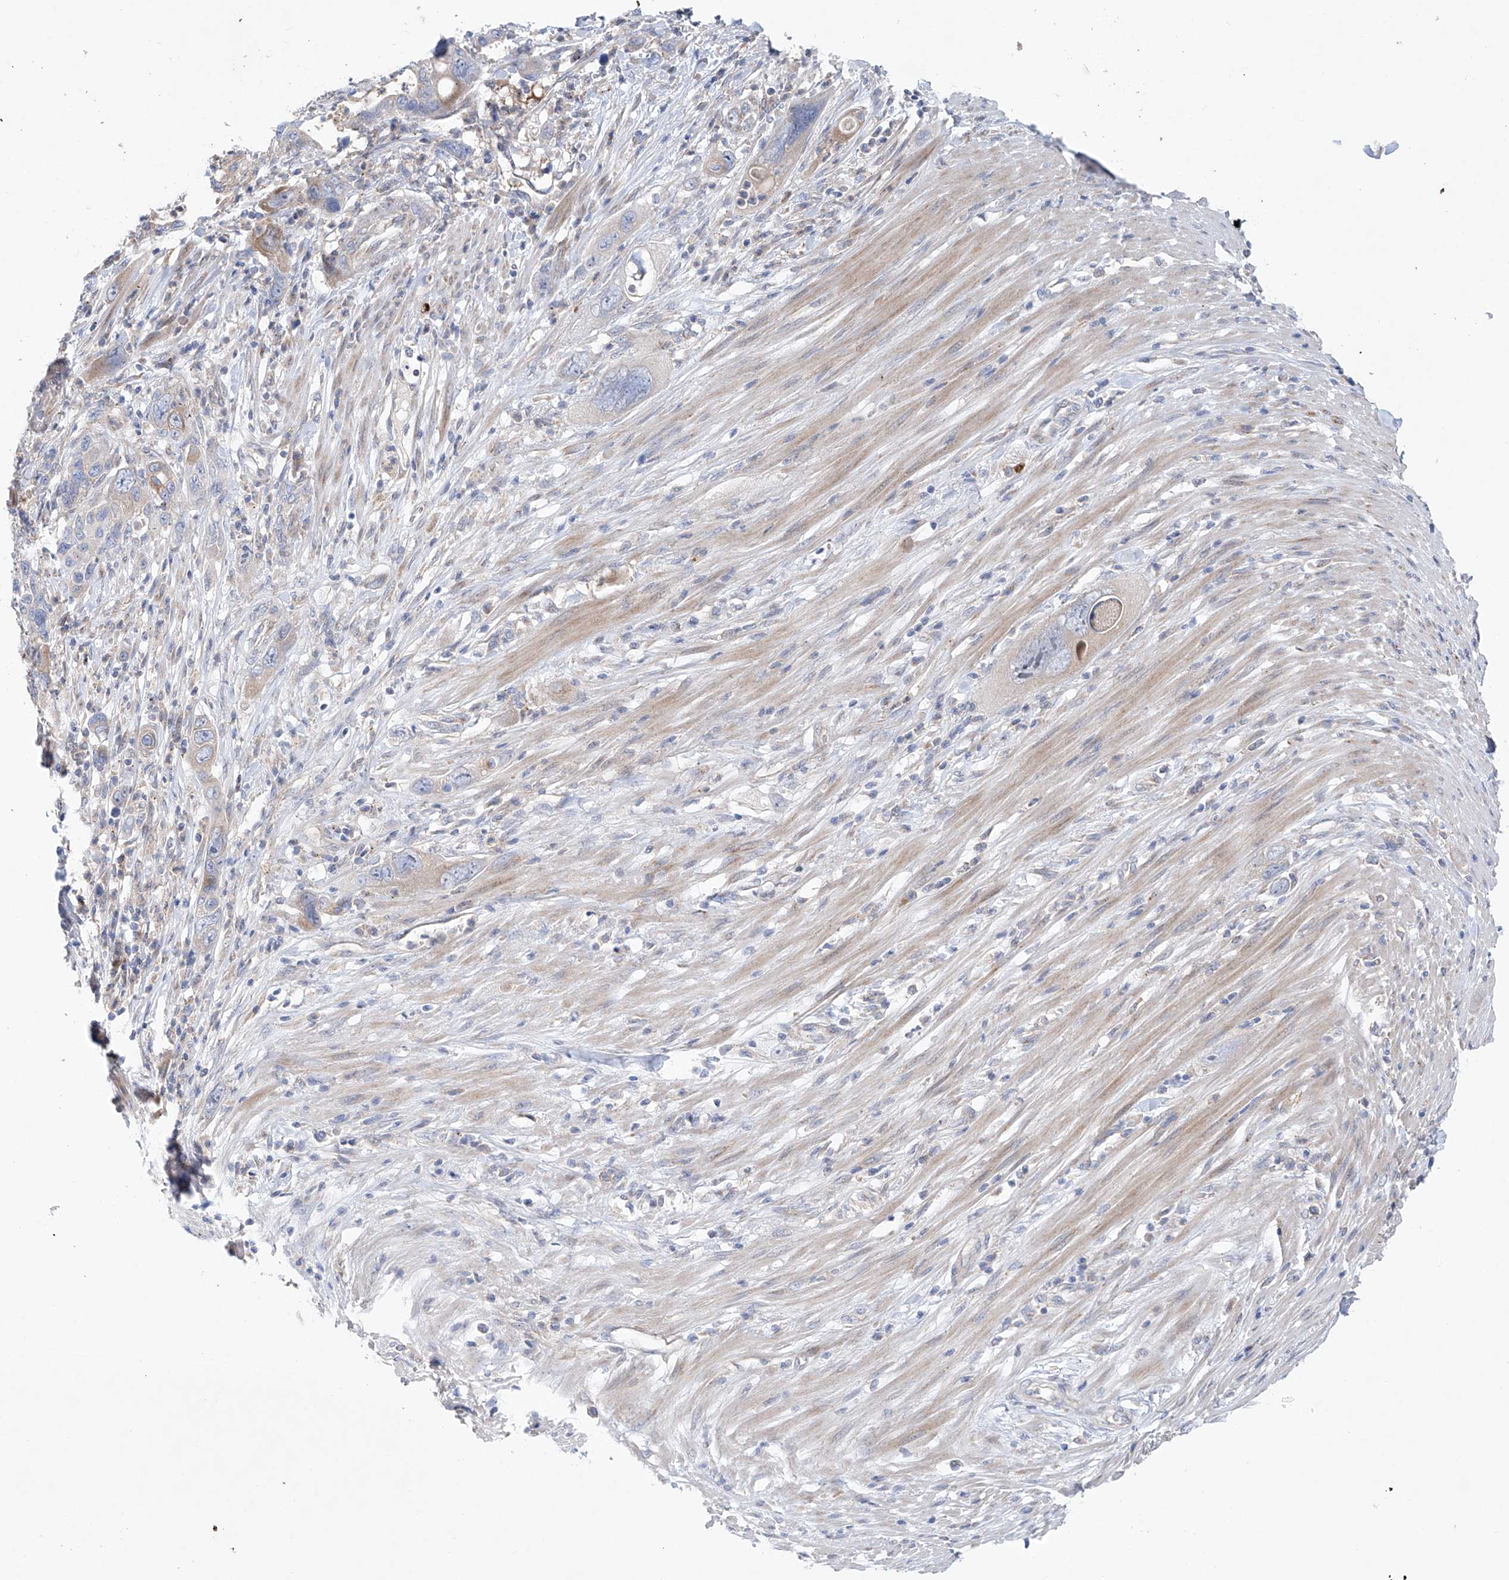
{"staining": {"intensity": "moderate", "quantity": "25%-75%", "location": "cytoplasmic/membranous"}, "tissue": "pancreatic cancer", "cell_type": "Tumor cells", "image_type": "cancer", "snomed": [{"axis": "morphology", "description": "Adenocarcinoma, NOS"}, {"axis": "topography", "description": "Pancreas"}], "caption": "Protein expression analysis of human adenocarcinoma (pancreatic) reveals moderate cytoplasmic/membranous staining in about 25%-75% of tumor cells.", "gene": "KLC4", "patient": {"sex": "female", "age": 71}}